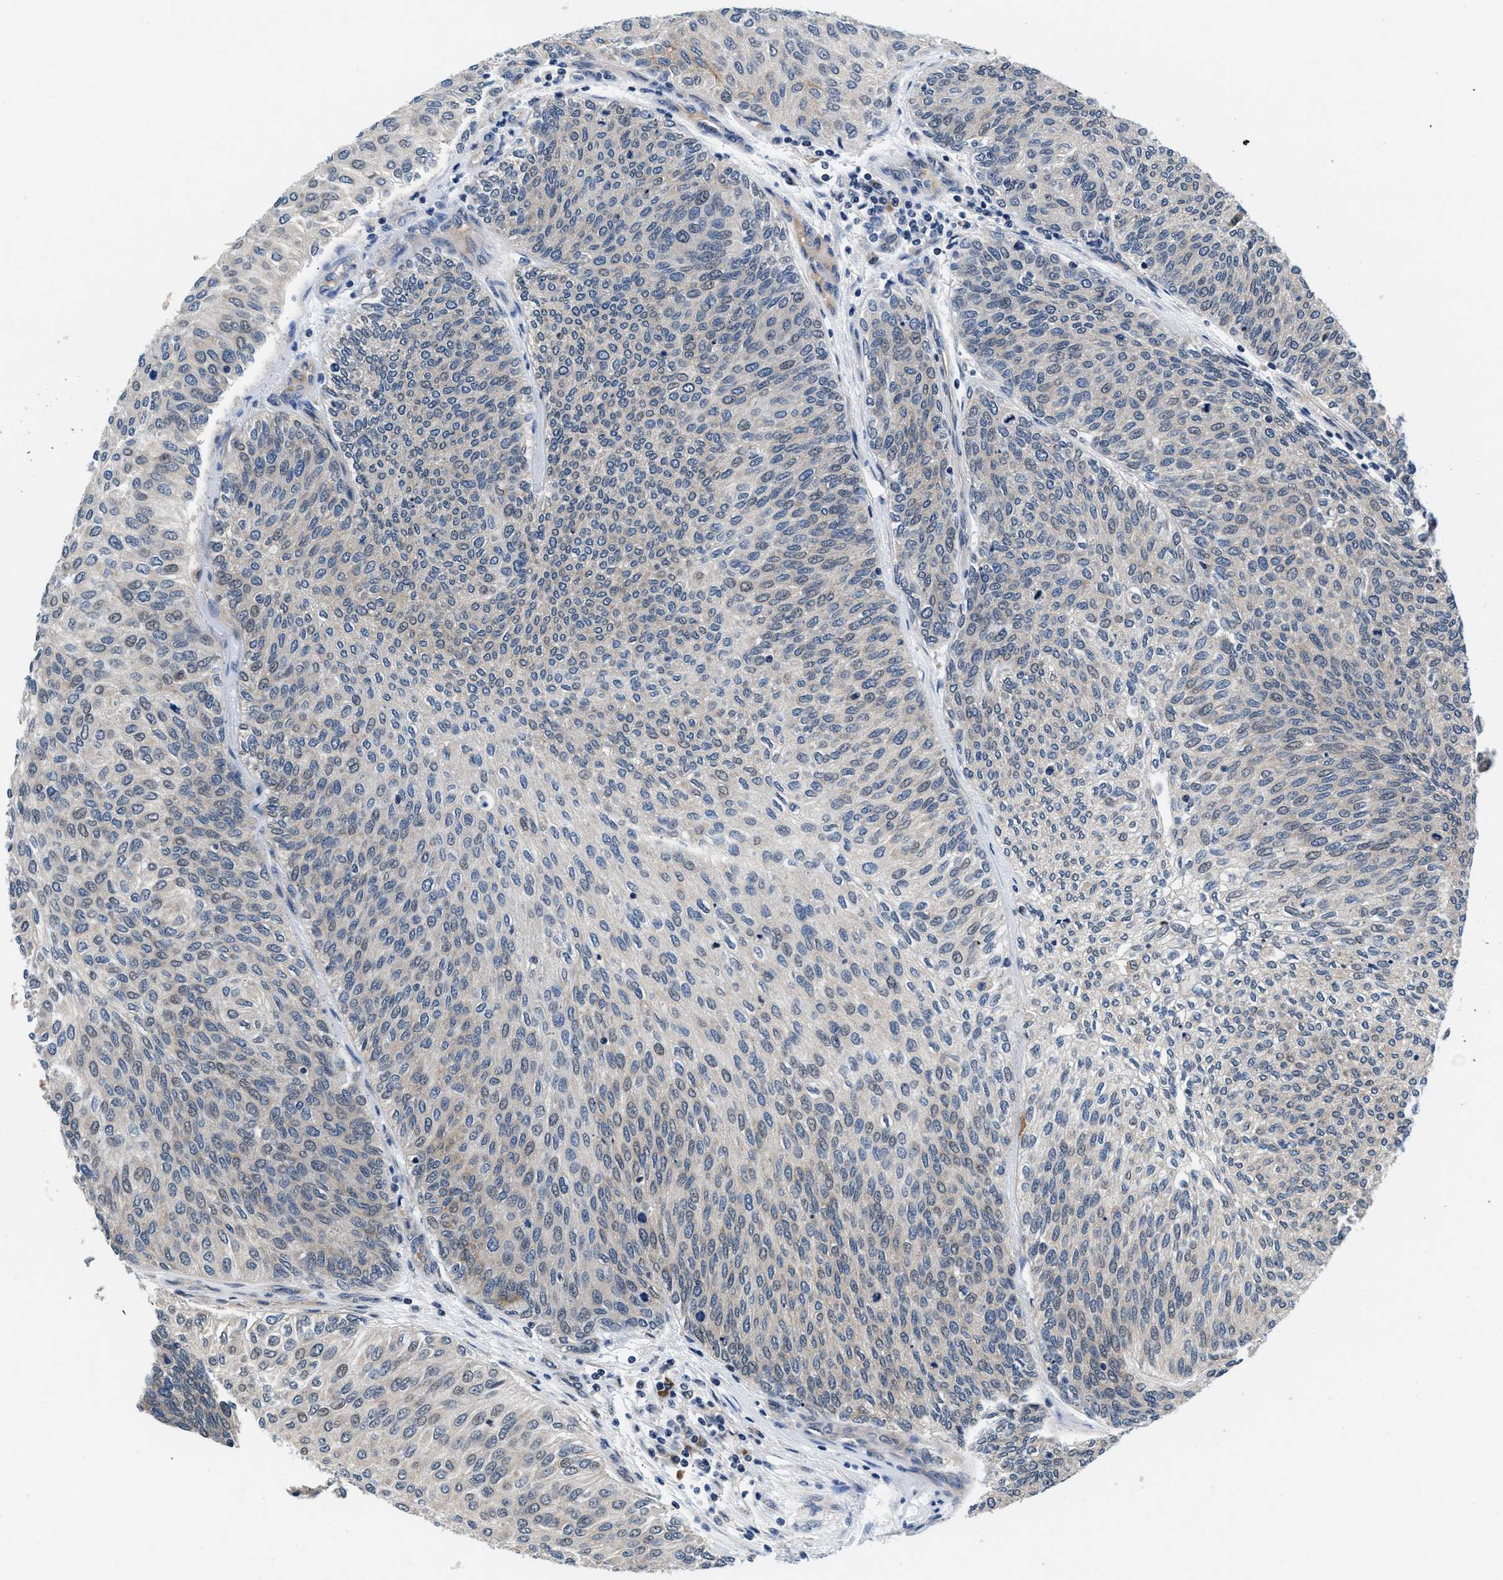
{"staining": {"intensity": "moderate", "quantity": "<25%", "location": "cytoplasmic/membranous"}, "tissue": "urothelial cancer", "cell_type": "Tumor cells", "image_type": "cancer", "snomed": [{"axis": "morphology", "description": "Urothelial carcinoma, Low grade"}, {"axis": "topography", "description": "Urinary bladder"}], "caption": "Urothelial cancer tissue demonstrates moderate cytoplasmic/membranous positivity in approximately <25% of tumor cells", "gene": "PRPSAP2", "patient": {"sex": "female", "age": 79}}